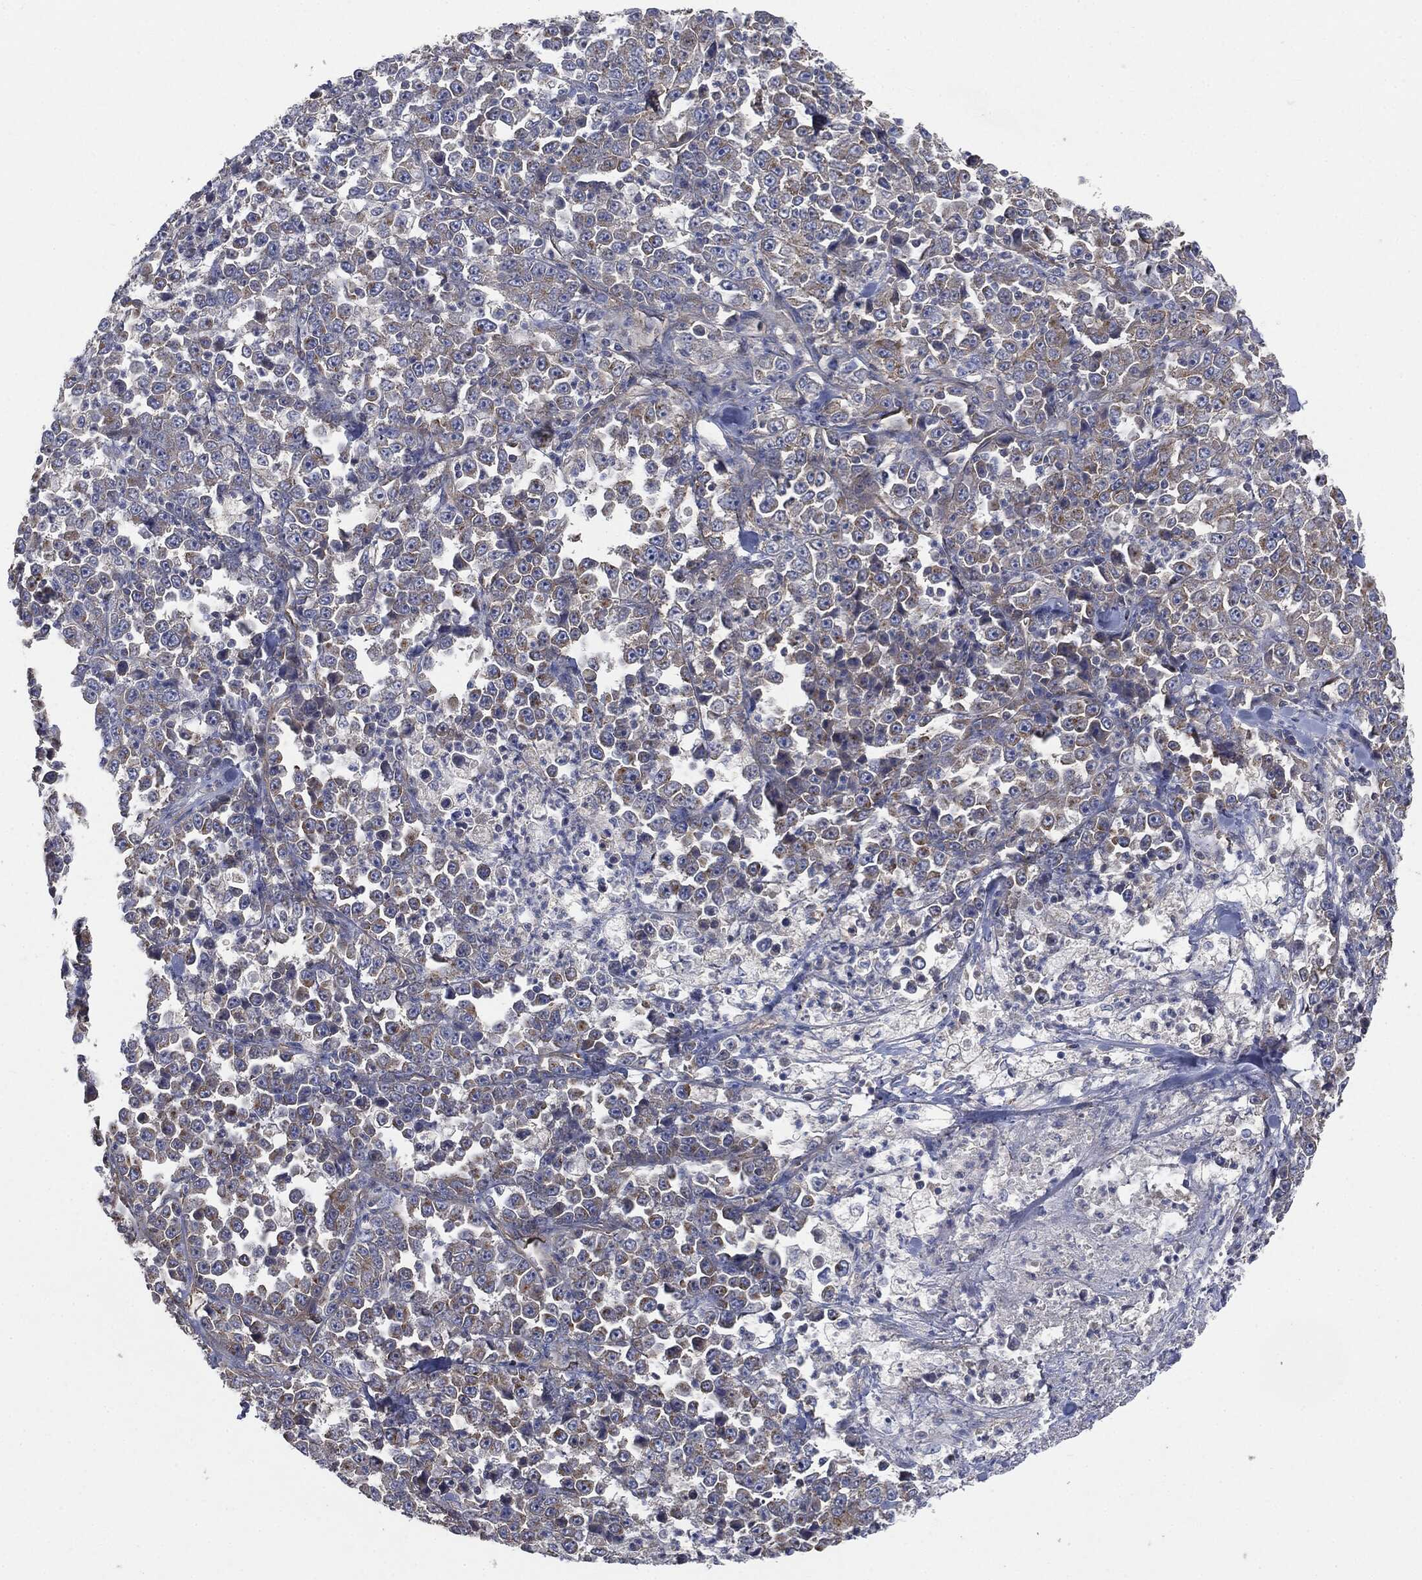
{"staining": {"intensity": "weak", "quantity": "<25%", "location": "cytoplasmic/membranous"}, "tissue": "stomach cancer", "cell_type": "Tumor cells", "image_type": "cancer", "snomed": [{"axis": "morphology", "description": "Normal tissue, NOS"}, {"axis": "morphology", "description": "Adenocarcinoma, NOS"}, {"axis": "topography", "description": "Stomach, upper"}, {"axis": "topography", "description": "Stomach"}], "caption": "Tumor cells show no significant positivity in stomach adenocarcinoma.", "gene": "EPS15L1", "patient": {"sex": "male", "age": 59}}